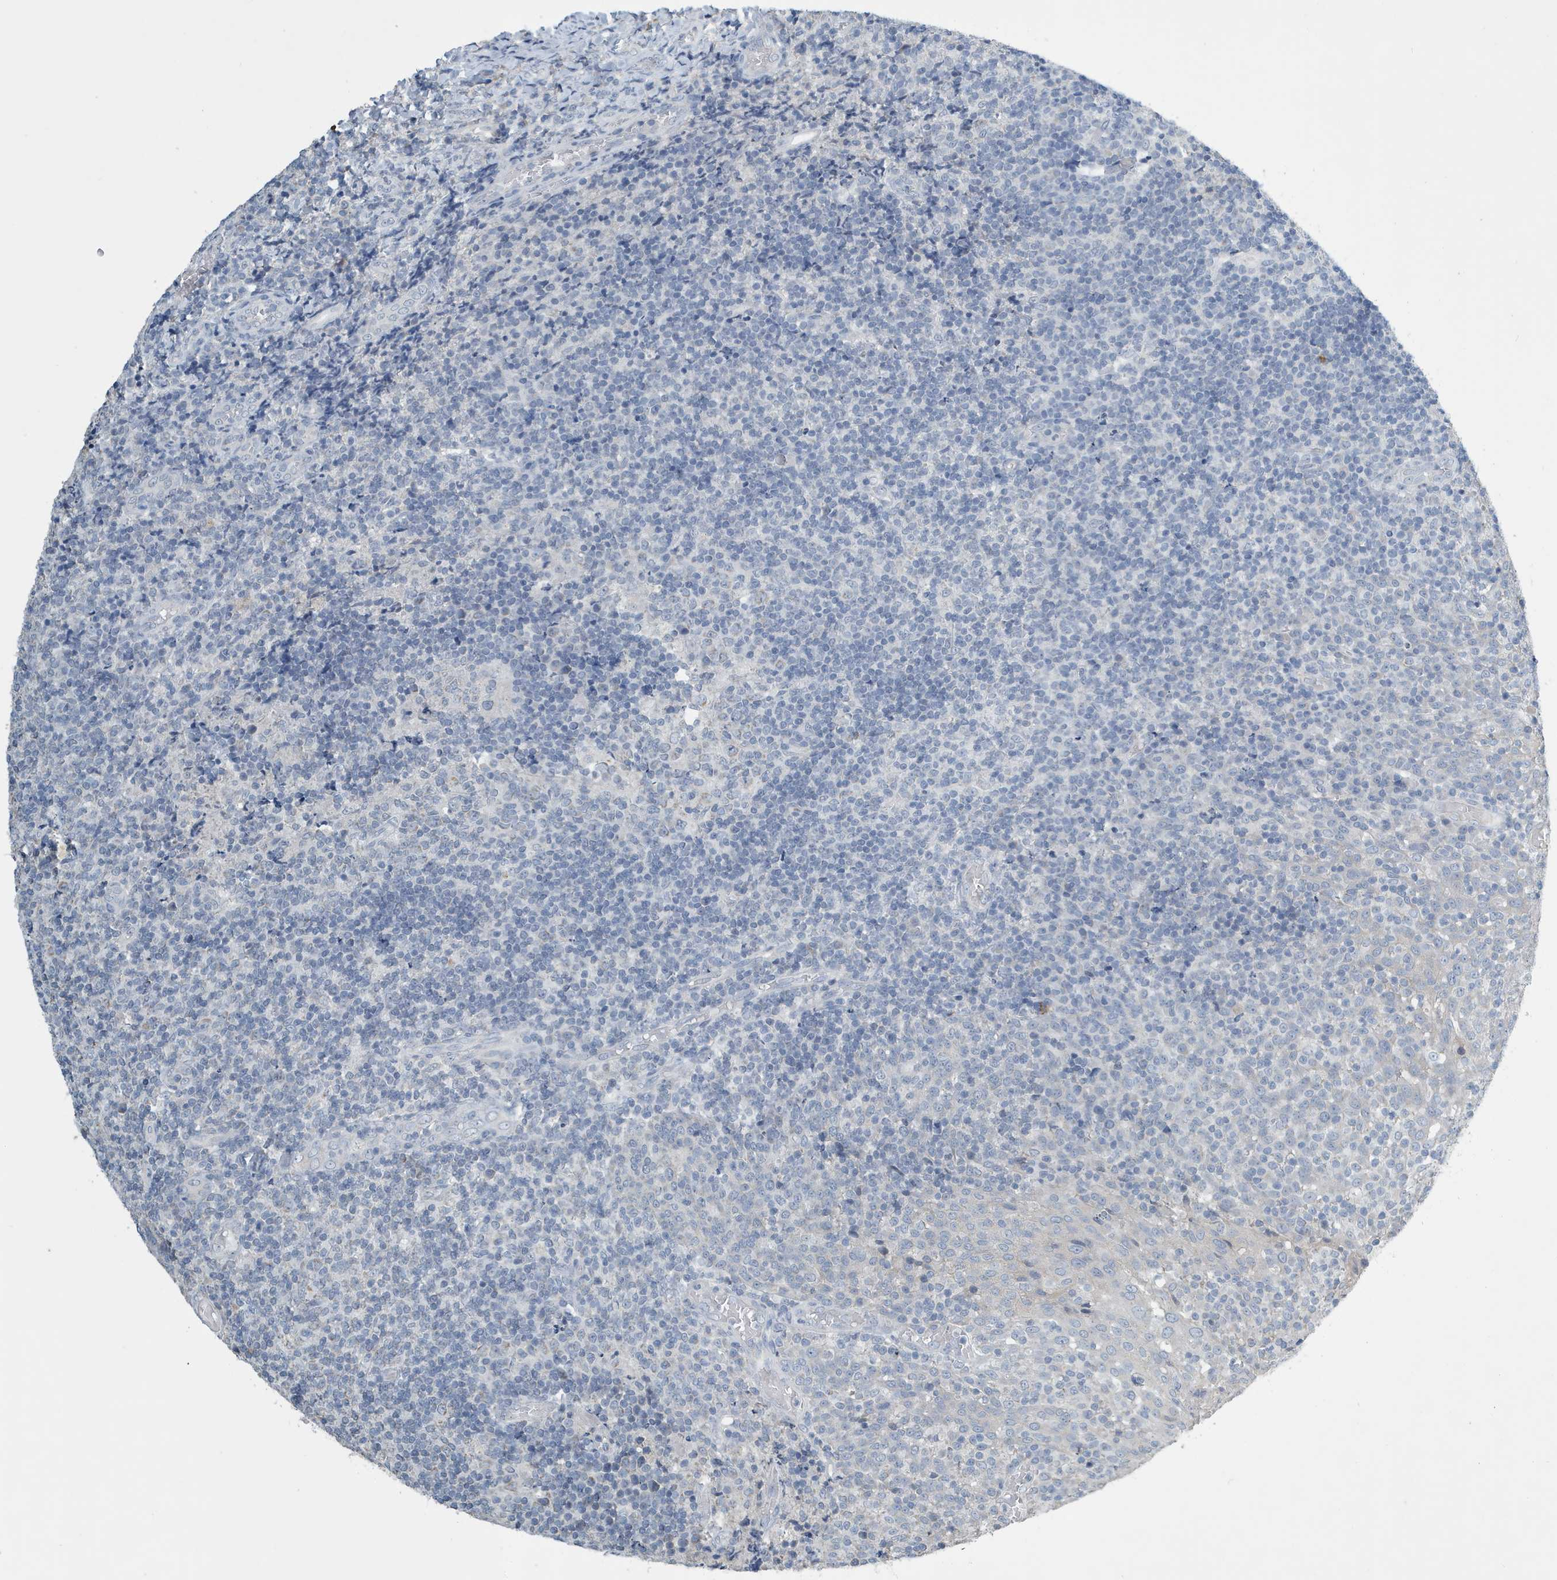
{"staining": {"intensity": "negative", "quantity": "none", "location": "none"}, "tissue": "tonsil", "cell_type": "Germinal center cells", "image_type": "normal", "snomed": [{"axis": "morphology", "description": "Normal tissue, NOS"}, {"axis": "topography", "description": "Tonsil"}], "caption": "IHC image of benign human tonsil stained for a protein (brown), which shows no expression in germinal center cells. (DAB (3,3'-diaminobenzidine) immunohistochemistry, high magnification).", "gene": "UGT2B4", "patient": {"sex": "female", "age": 19}}